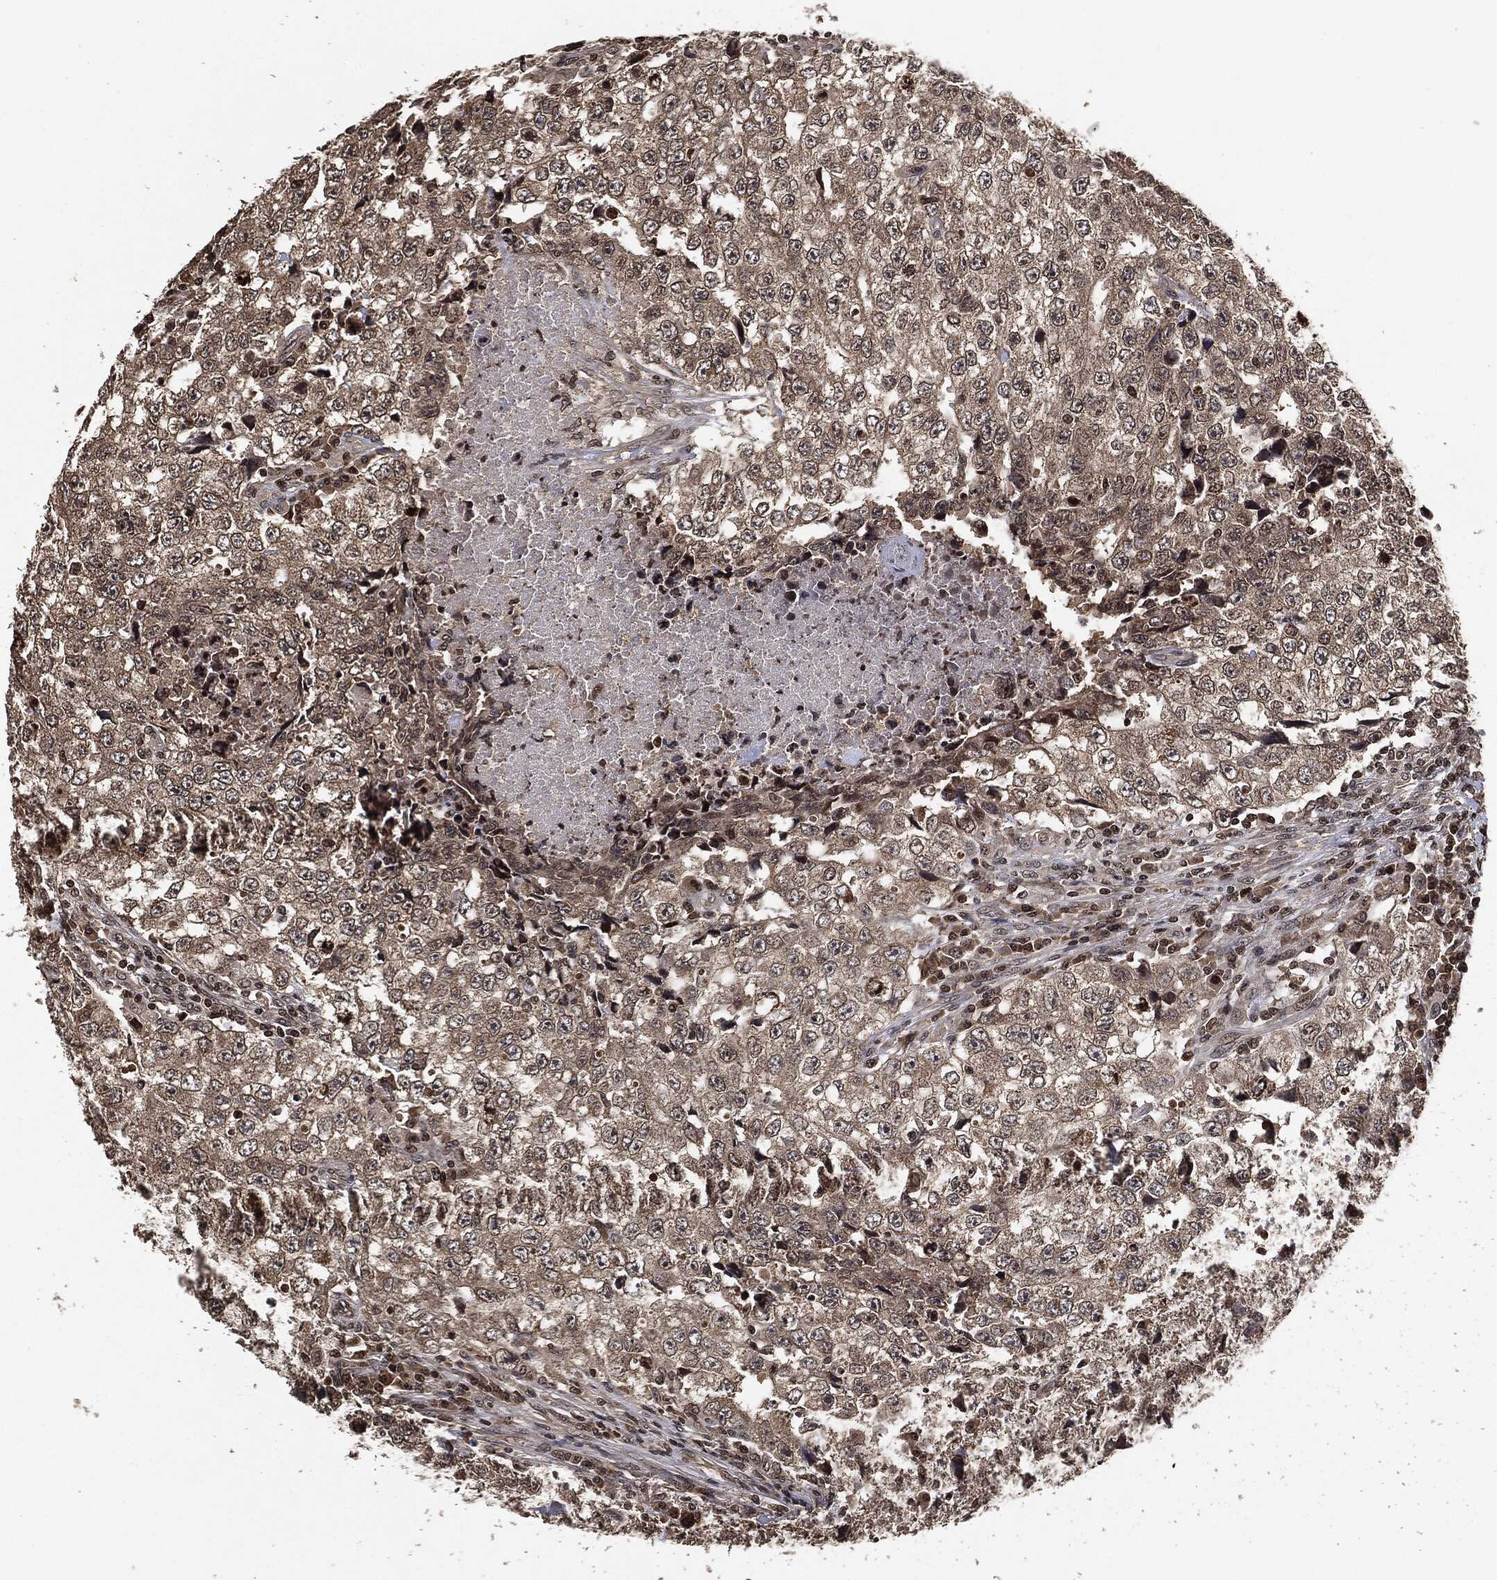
{"staining": {"intensity": "weak", "quantity": "25%-75%", "location": "cytoplasmic/membranous"}, "tissue": "testis cancer", "cell_type": "Tumor cells", "image_type": "cancer", "snomed": [{"axis": "morphology", "description": "Necrosis, NOS"}, {"axis": "morphology", "description": "Carcinoma, Embryonal, NOS"}, {"axis": "topography", "description": "Testis"}], "caption": "A micrograph of testis embryonal carcinoma stained for a protein exhibits weak cytoplasmic/membranous brown staining in tumor cells.", "gene": "PDK1", "patient": {"sex": "male", "age": 19}}